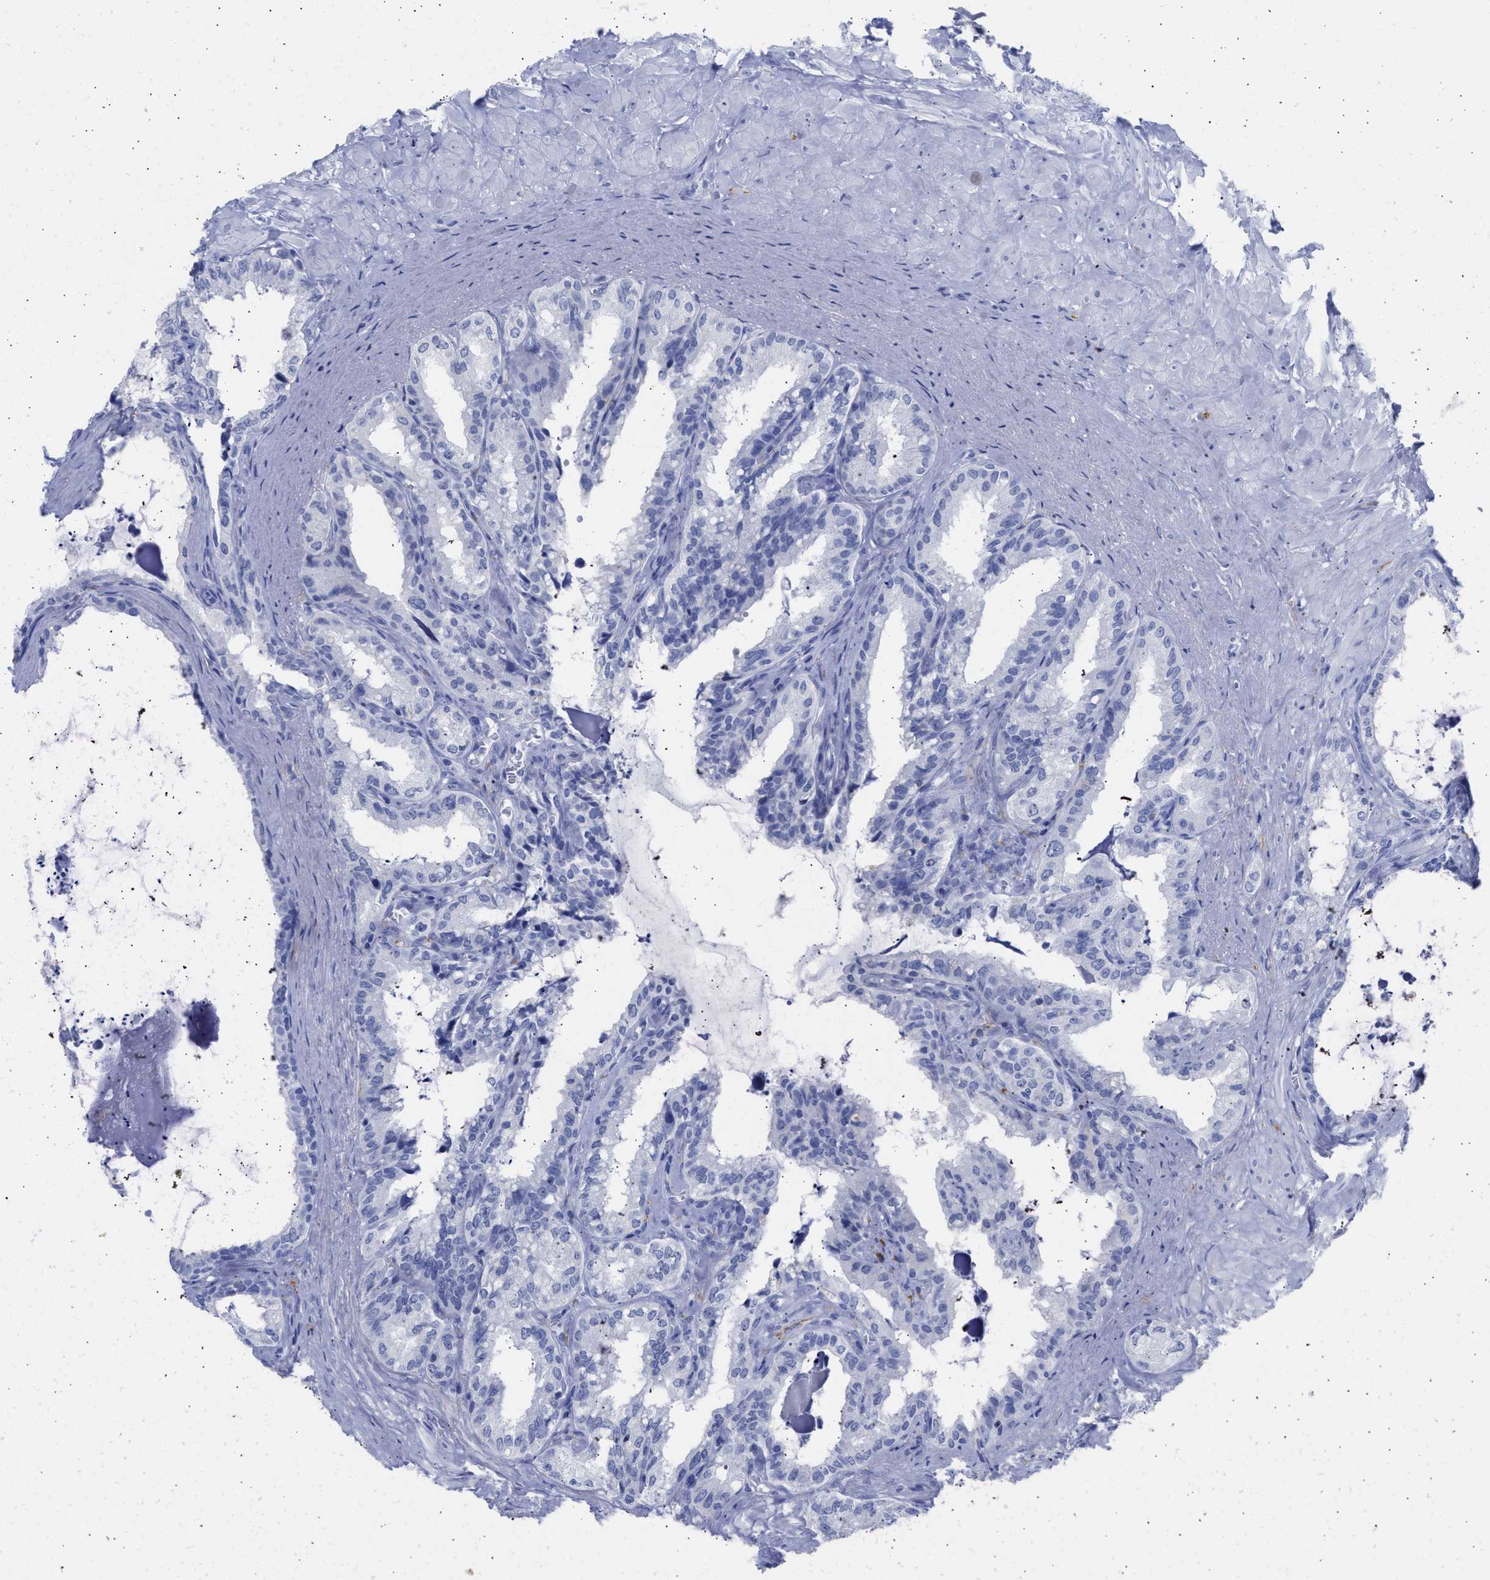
{"staining": {"intensity": "negative", "quantity": "none", "location": "none"}, "tissue": "seminal vesicle", "cell_type": "Glandular cells", "image_type": "normal", "snomed": [{"axis": "morphology", "description": "Normal tissue, NOS"}, {"axis": "topography", "description": "Seminal veicle"}], "caption": "Glandular cells are negative for brown protein staining in benign seminal vesicle.", "gene": "NCAM1", "patient": {"sex": "male", "age": 64}}